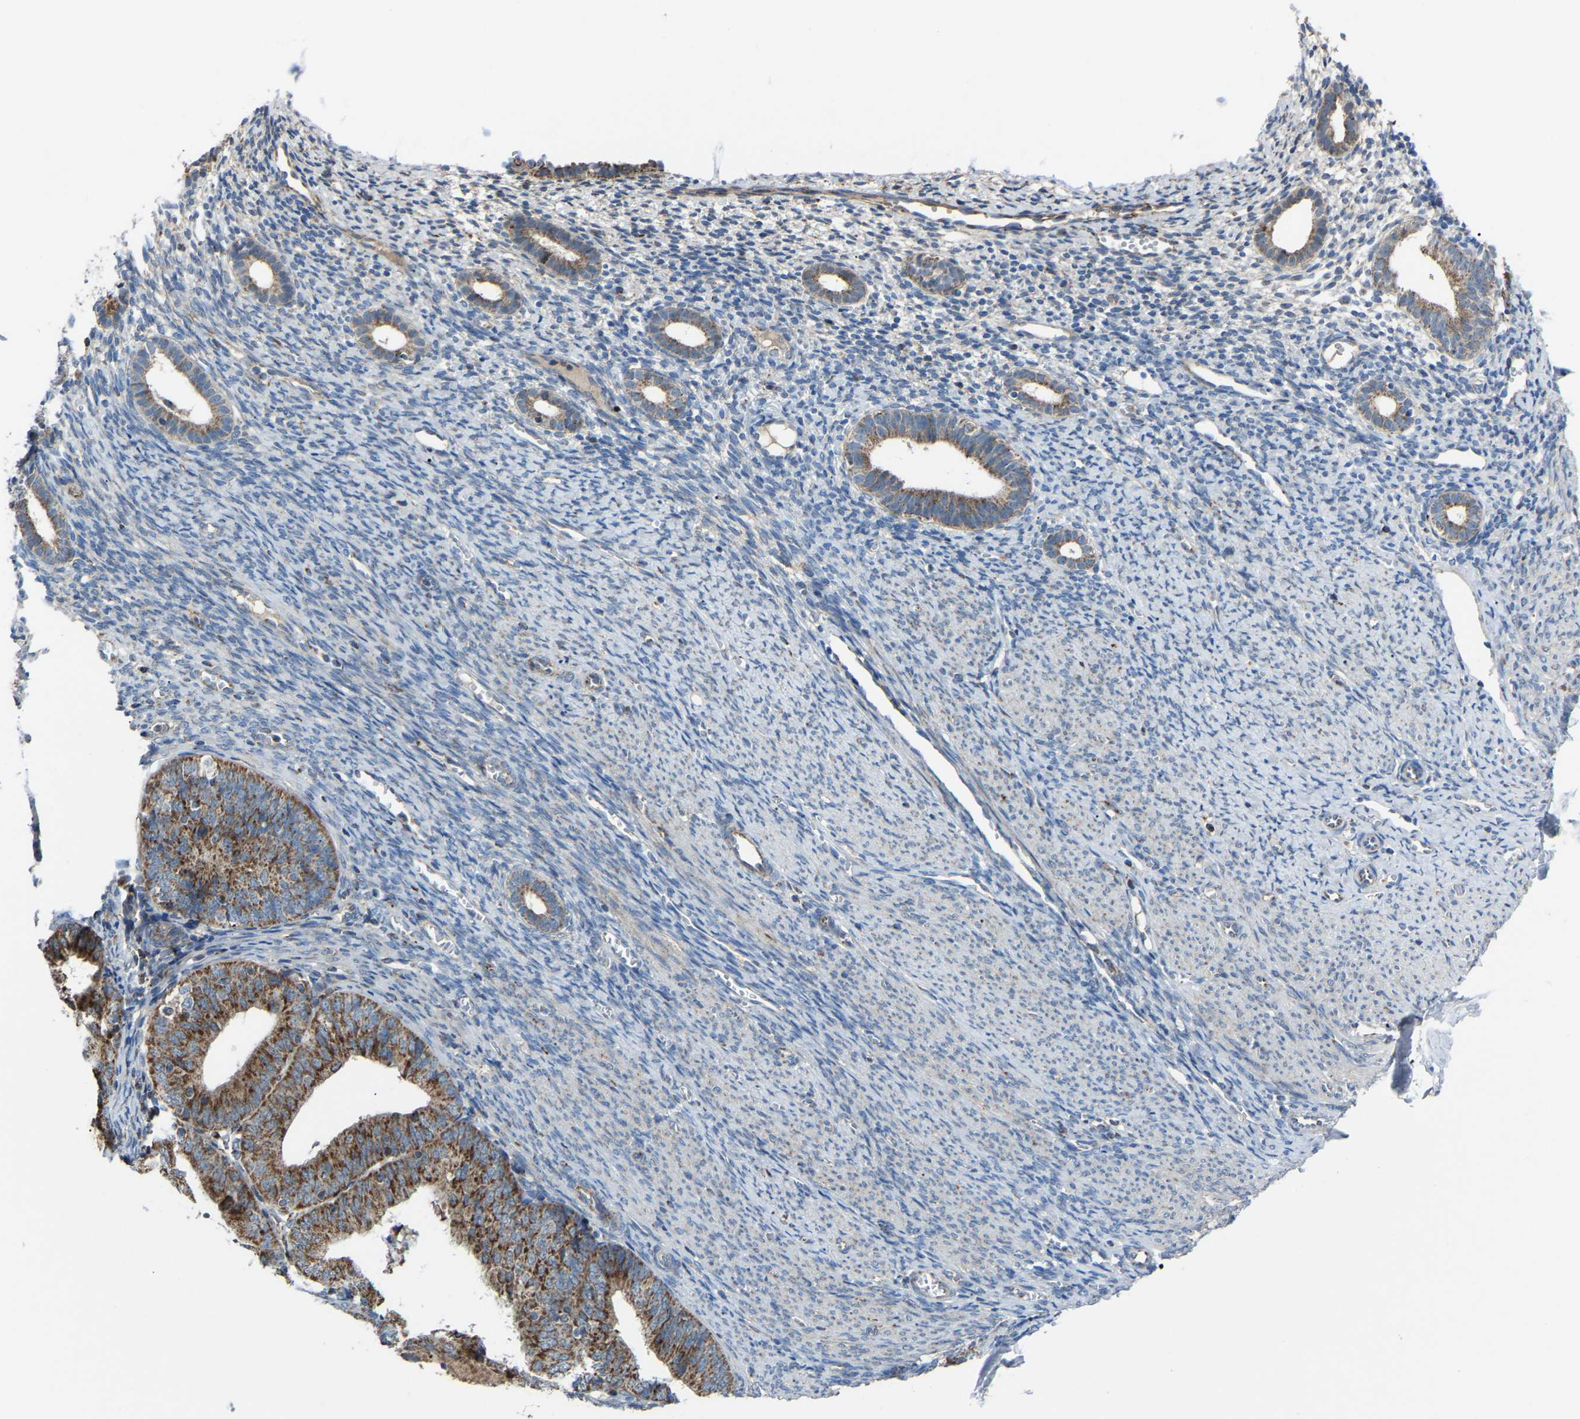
{"staining": {"intensity": "moderate", "quantity": "<25%", "location": "cytoplasmic/membranous"}, "tissue": "endometrium", "cell_type": "Cells in endometrial stroma", "image_type": "normal", "snomed": [{"axis": "morphology", "description": "Normal tissue, NOS"}, {"axis": "morphology", "description": "Adenocarcinoma, NOS"}, {"axis": "topography", "description": "Endometrium"}], "caption": "IHC image of unremarkable endometrium: human endometrium stained using immunohistochemistry reveals low levels of moderate protein expression localized specifically in the cytoplasmic/membranous of cells in endometrial stroma, appearing as a cytoplasmic/membranous brown color.", "gene": "CANT1", "patient": {"sex": "female", "age": 57}}